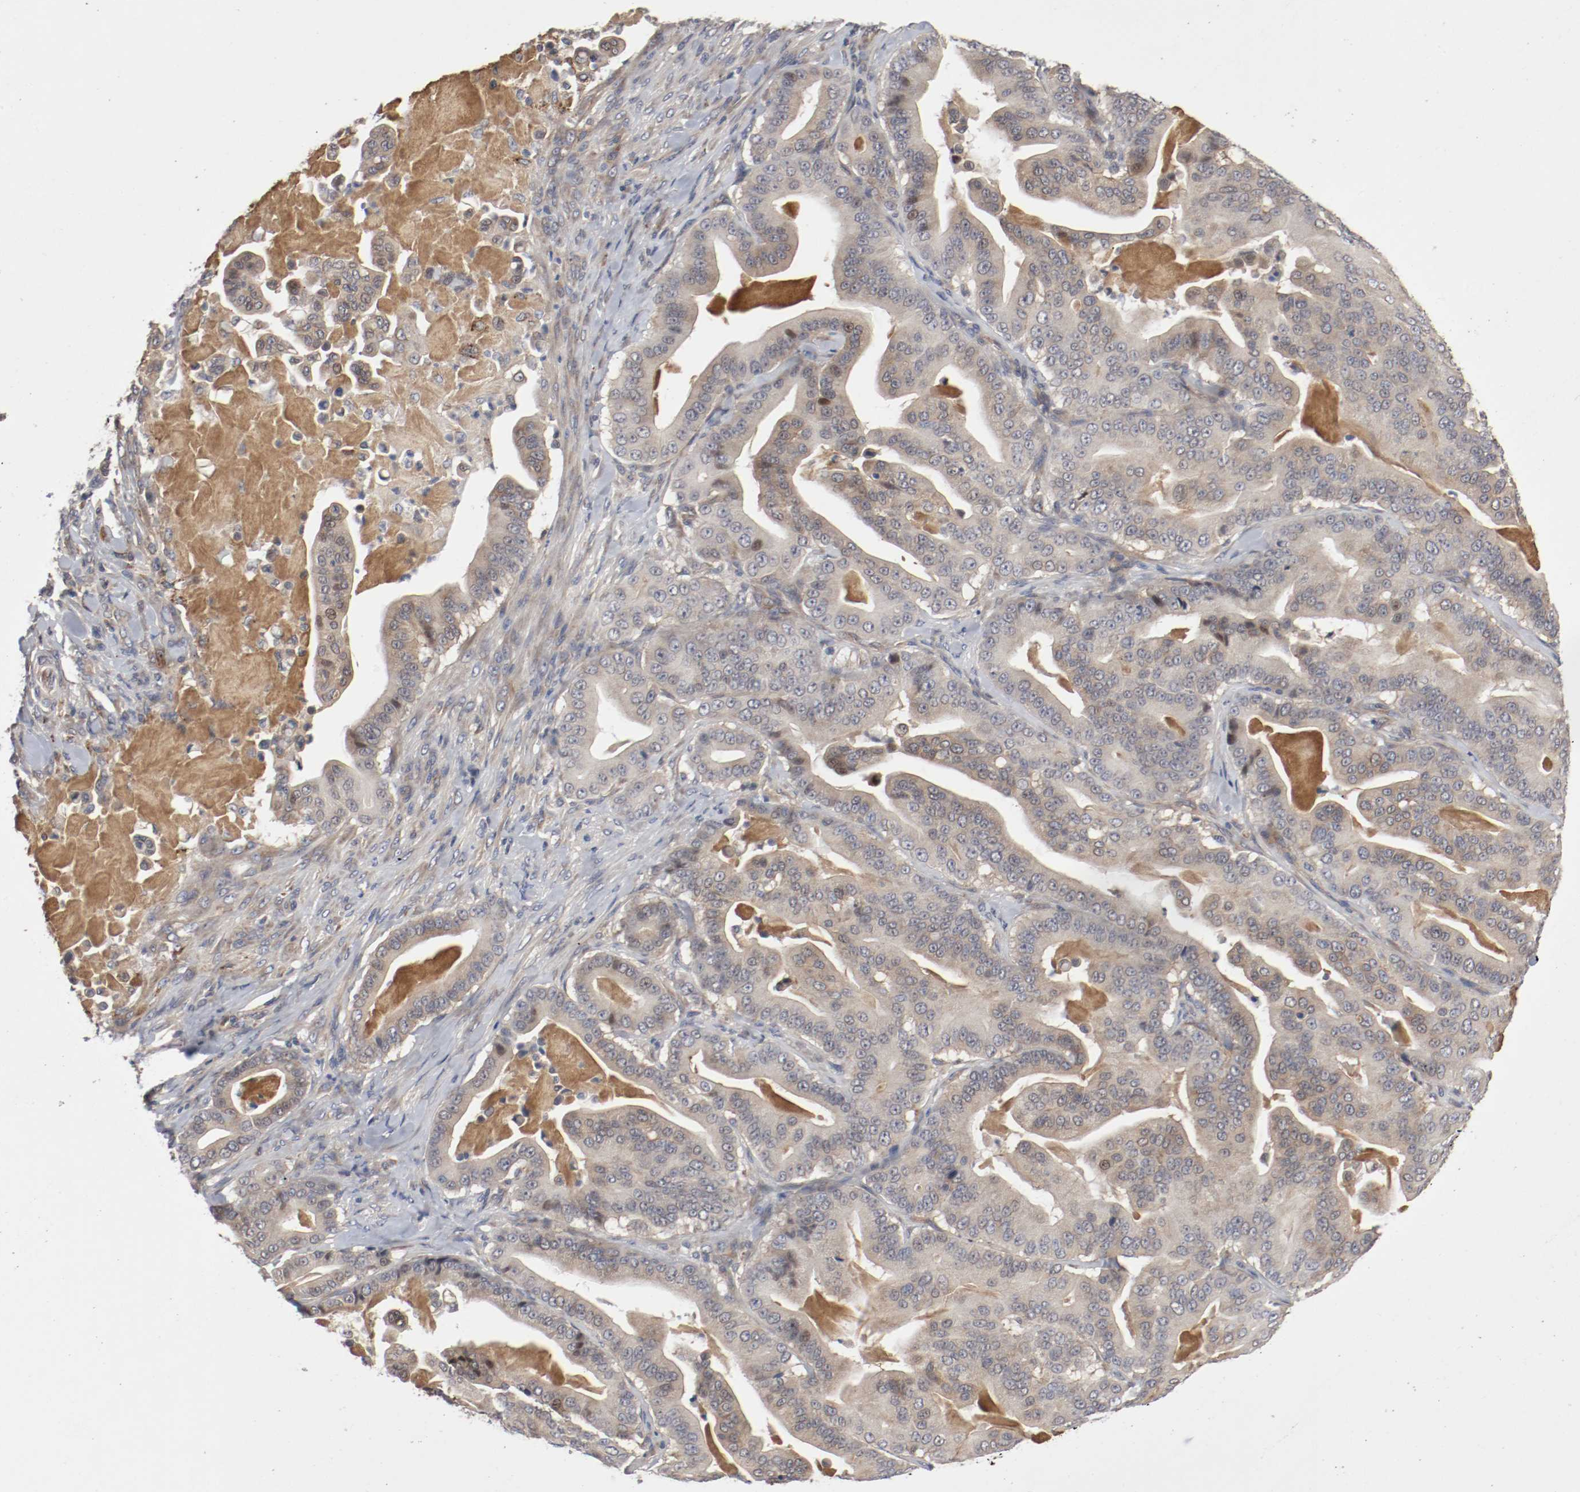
{"staining": {"intensity": "moderate", "quantity": ">75%", "location": "cytoplasmic/membranous"}, "tissue": "pancreatic cancer", "cell_type": "Tumor cells", "image_type": "cancer", "snomed": [{"axis": "morphology", "description": "Adenocarcinoma, NOS"}, {"axis": "topography", "description": "Pancreas"}], "caption": "DAB (3,3'-diaminobenzidine) immunohistochemical staining of pancreatic adenocarcinoma exhibits moderate cytoplasmic/membranous protein expression in about >75% of tumor cells. (DAB (3,3'-diaminobenzidine) = brown stain, brightfield microscopy at high magnification).", "gene": "REN", "patient": {"sex": "male", "age": 63}}